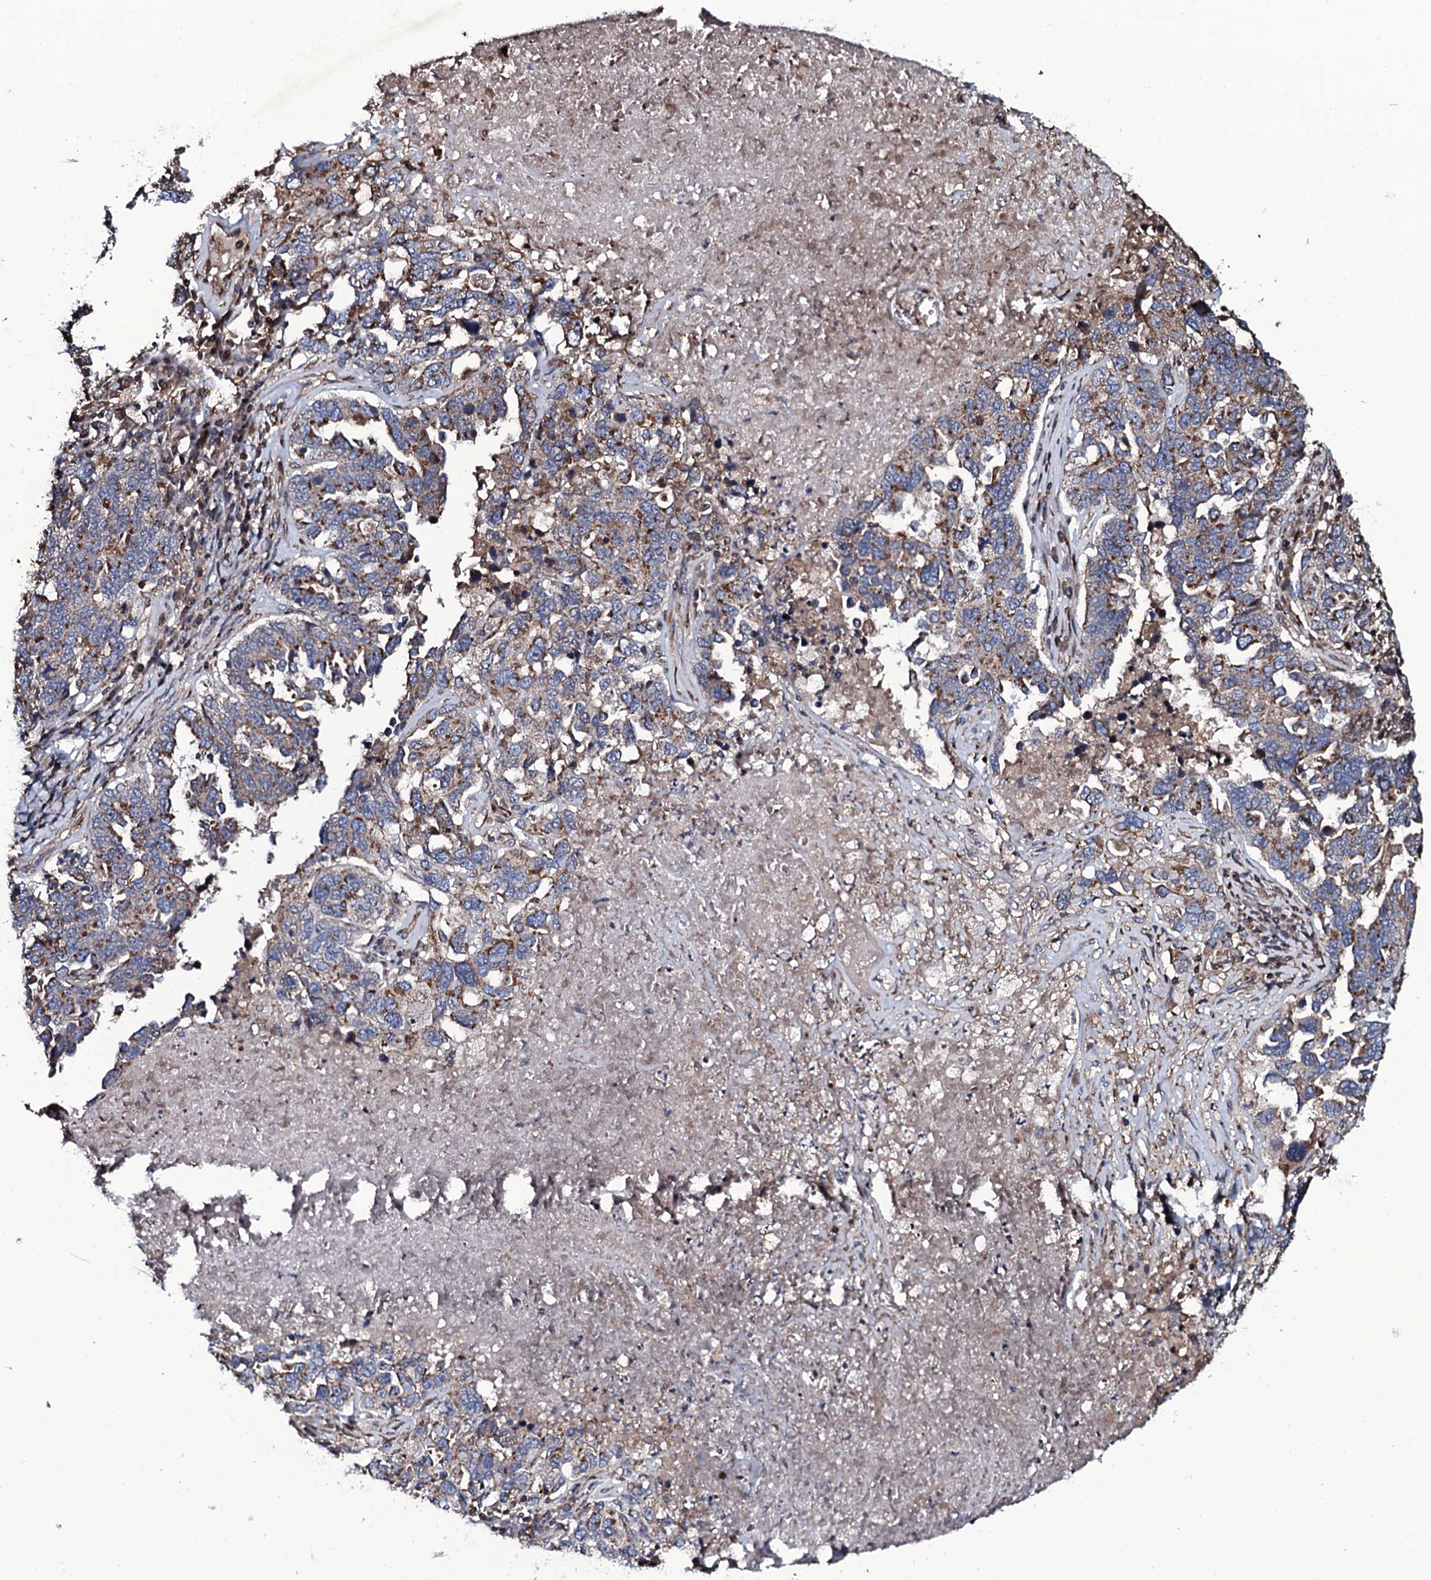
{"staining": {"intensity": "moderate", "quantity": "25%-75%", "location": "cytoplasmic/membranous"}, "tissue": "ovarian cancer", "cell_type": "Tumor cells", "image_type": "cancer", "snomed": [{"axis": "morphology", "description": "Carcinoma, endometroid"}, {"axis": "topography", "description": "Ovary"}], "caption": "This histopathology image demonstrates ovarian cancer (endometroid carcinoma) stained with IHC to label a protein in brown. The cytoplasmic/membranous of tumor cells show moderate positivity for the protein. Nuclei are counter-stained blue.", "gene": "PLET1", "patient": {"sex": "female", "age": 62}}